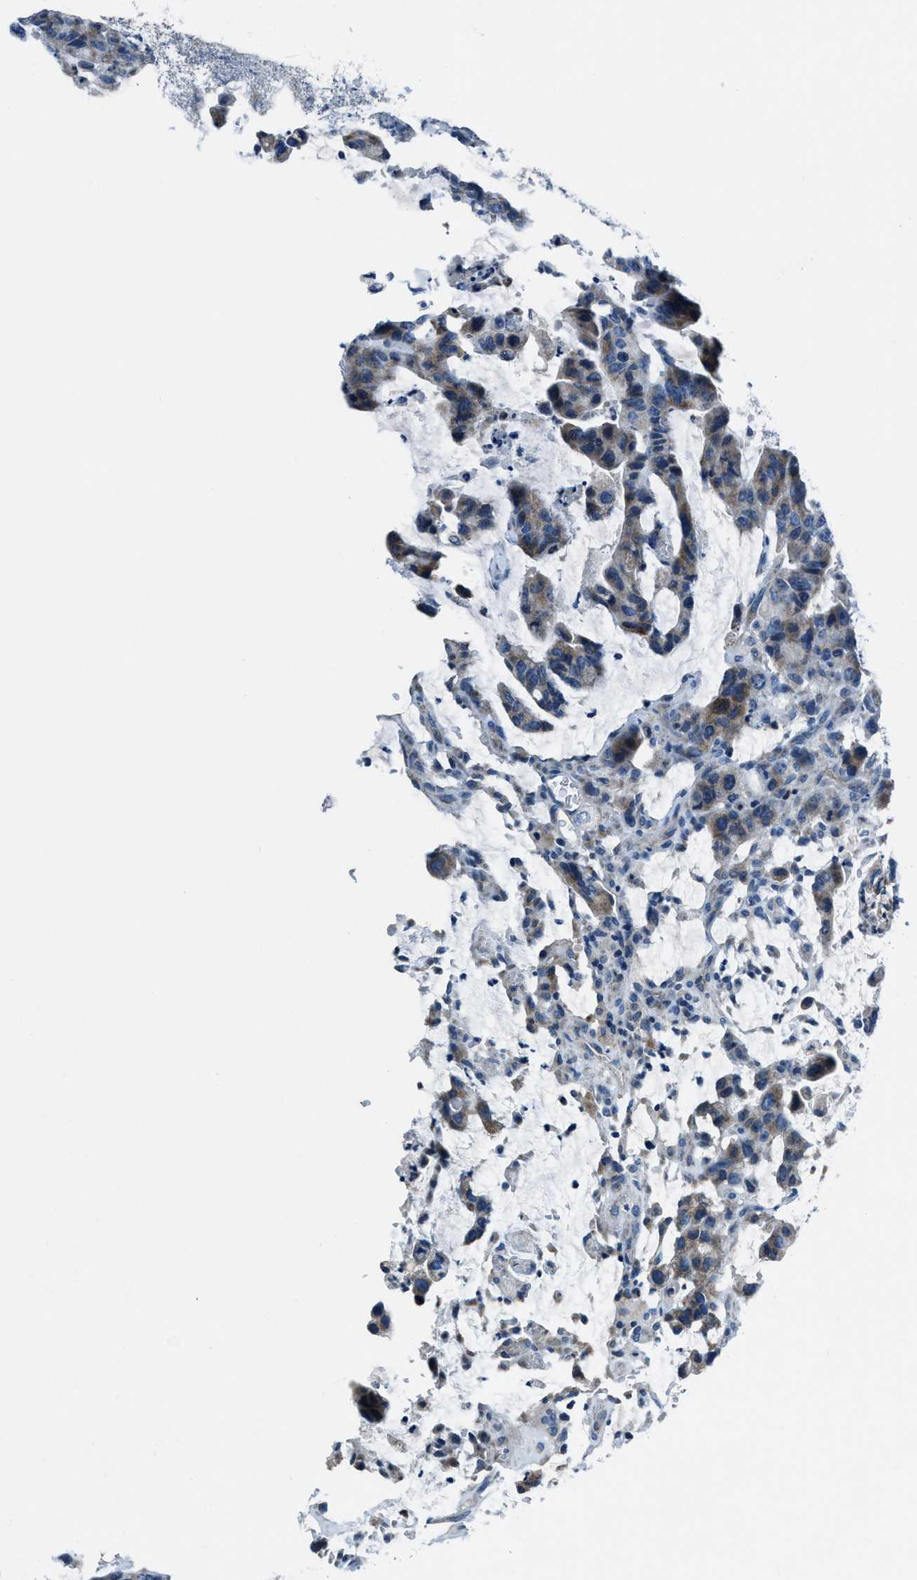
{"staining": {"intensity": "weak", "quantity": ">75%", "location": "cytoplasmic/membranous"}, "tissue": "colorectal cancer", "cell_type": "Tumor cells", "image_type": "cancer", "snomed": [{"axis": "morphology", "description": "Adenocarcinoma, NOS"}, {"axis": "topography", "description": "Colon"}], "caption": "Approximately >75% of tumor cells in human colorectal cancer reveal weak cytoplasmic/membranous protein staining as visualized by brown immunohistochemical staining.", "gene": "ADAM2", "patient": {"sex": "male", "age": 76}}